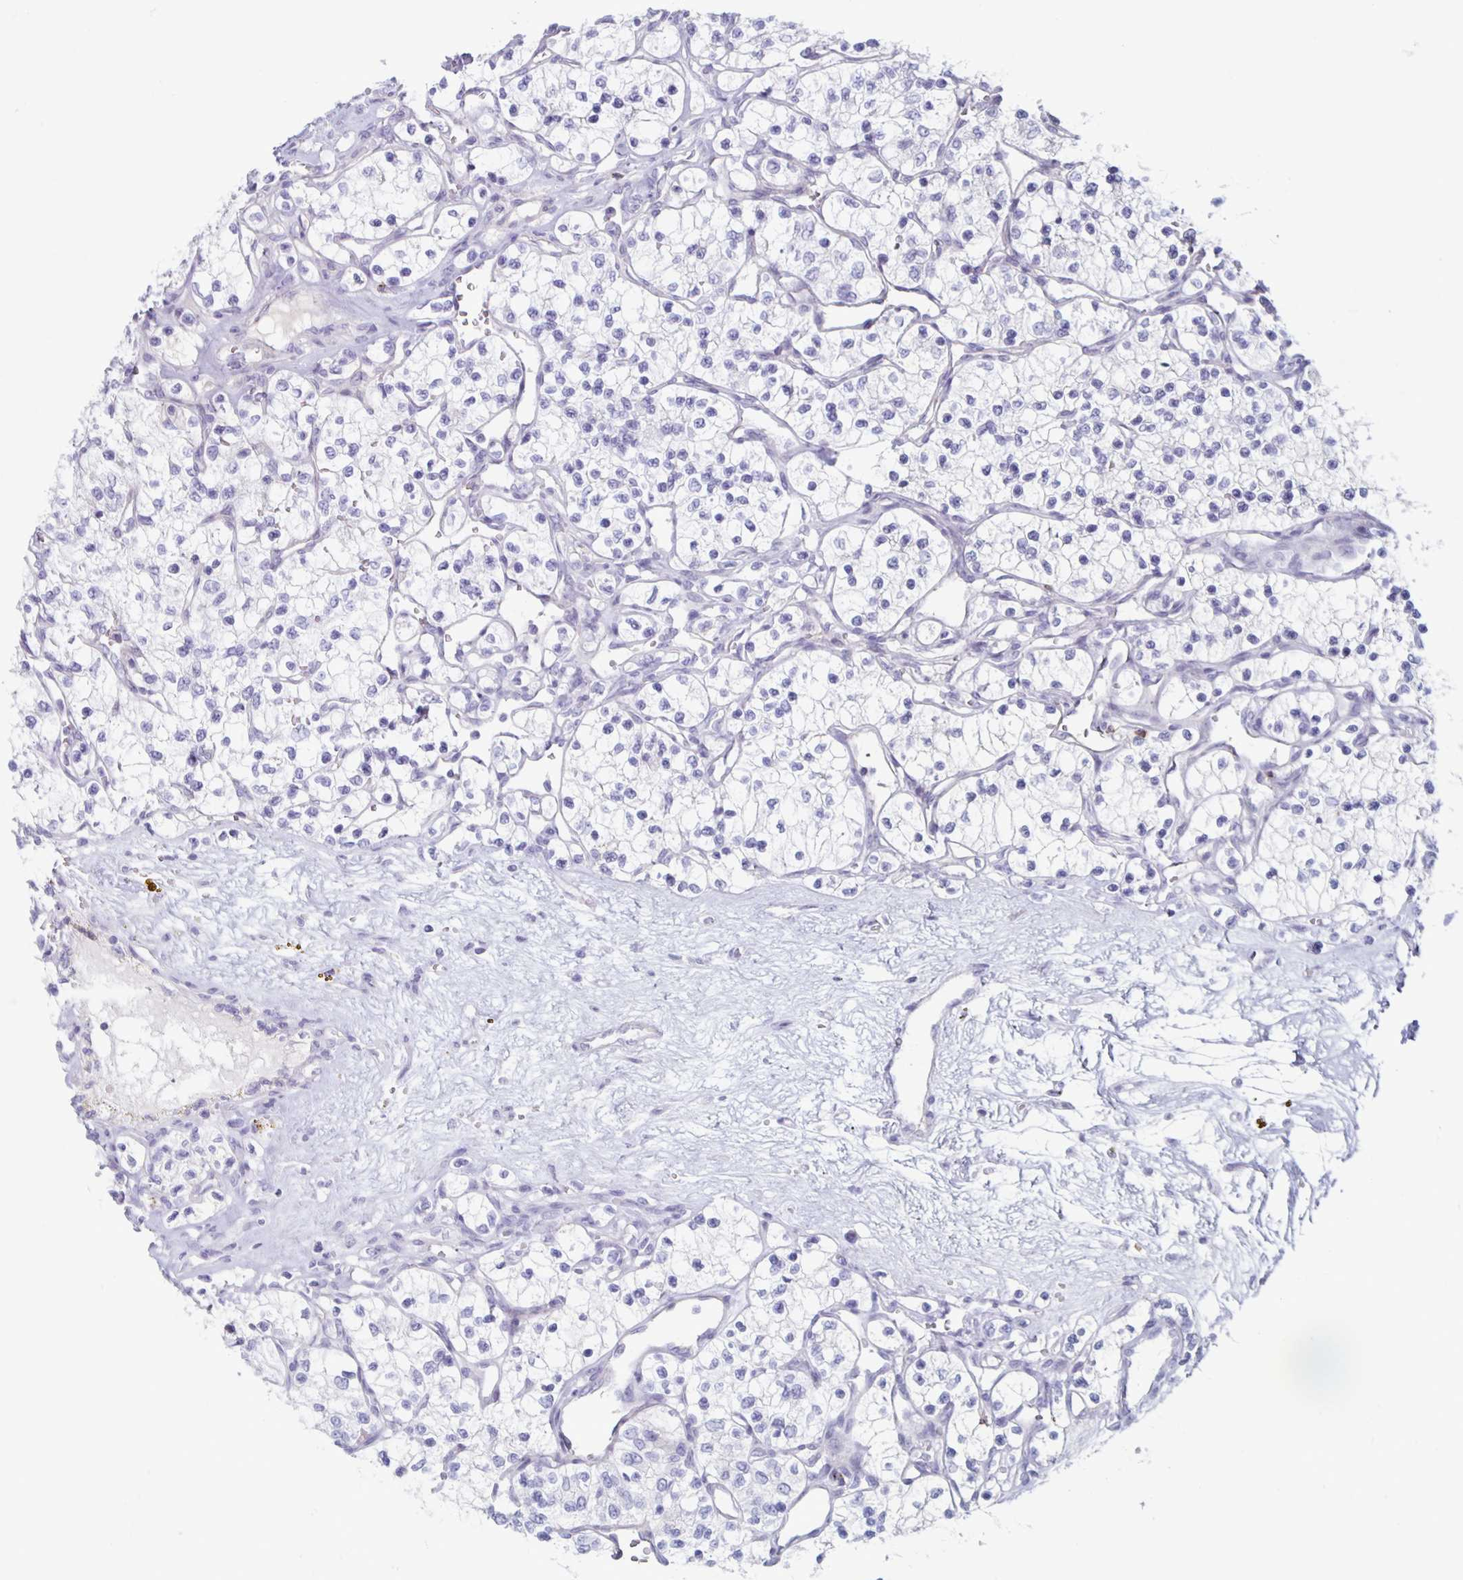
{"staining": {"intensity": "negative", "quantity": "none", "location": "none"}, "tissue": "renal cancer", "cell_type": "Tumor cells", "image_type": "cancer", "snomed": [{"axis": "morphology", "description": "Adenocarcinoma, NOS"}, {"axis": "topography", "description": "Kidney"}], "caption": "DAB (3,3'-diaminobenzidine) immunohistochemical staining of human renal adenocarcinoma demonstrates no significant positivity in tumor cells.", "gene": "GZMK", "patient": {"sex": "female", "age": 69}}